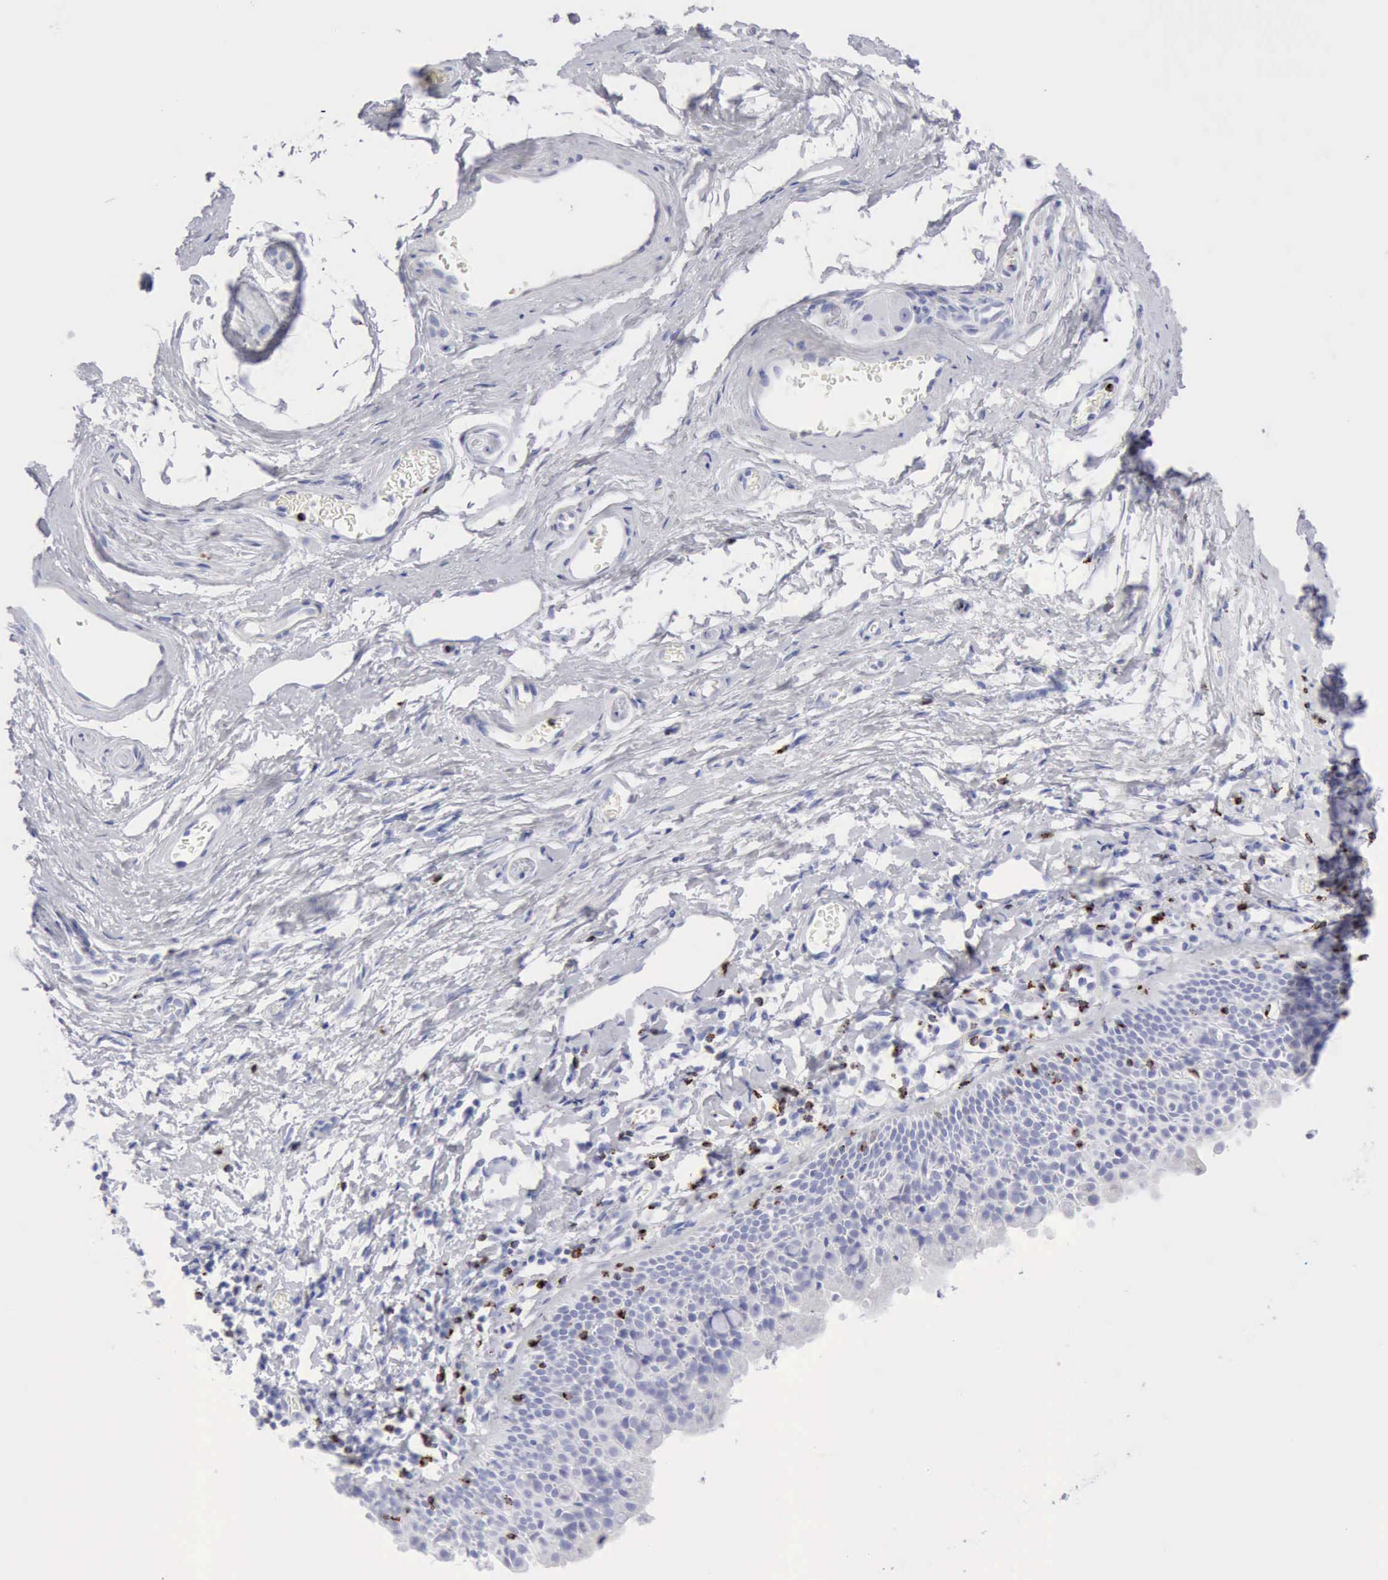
{"staining": {"intensity": "negative", "quantity": "none", "location": "none"}, "tissue": "nasopharynx", "cell_type": "Respiratory epithelial cells", "image_type": "normal", "snomed": [{"axis": "morphology", "description": "Normal tissue, NOS"}, {"axis": "morphology", "description": "Inflammation, NOS"}, {"axis": "morphology", "description": "Malignant melanoma, Metastatic site"}, {"axis": "topography", "description": "Nasopharynx"}], "caption": "Photomicrograph shows no protein expression in respiratory epithelial cells of benign nasopharynx.", "gene": "GZMB", "patient": {"sex": "female", "age": 55}}